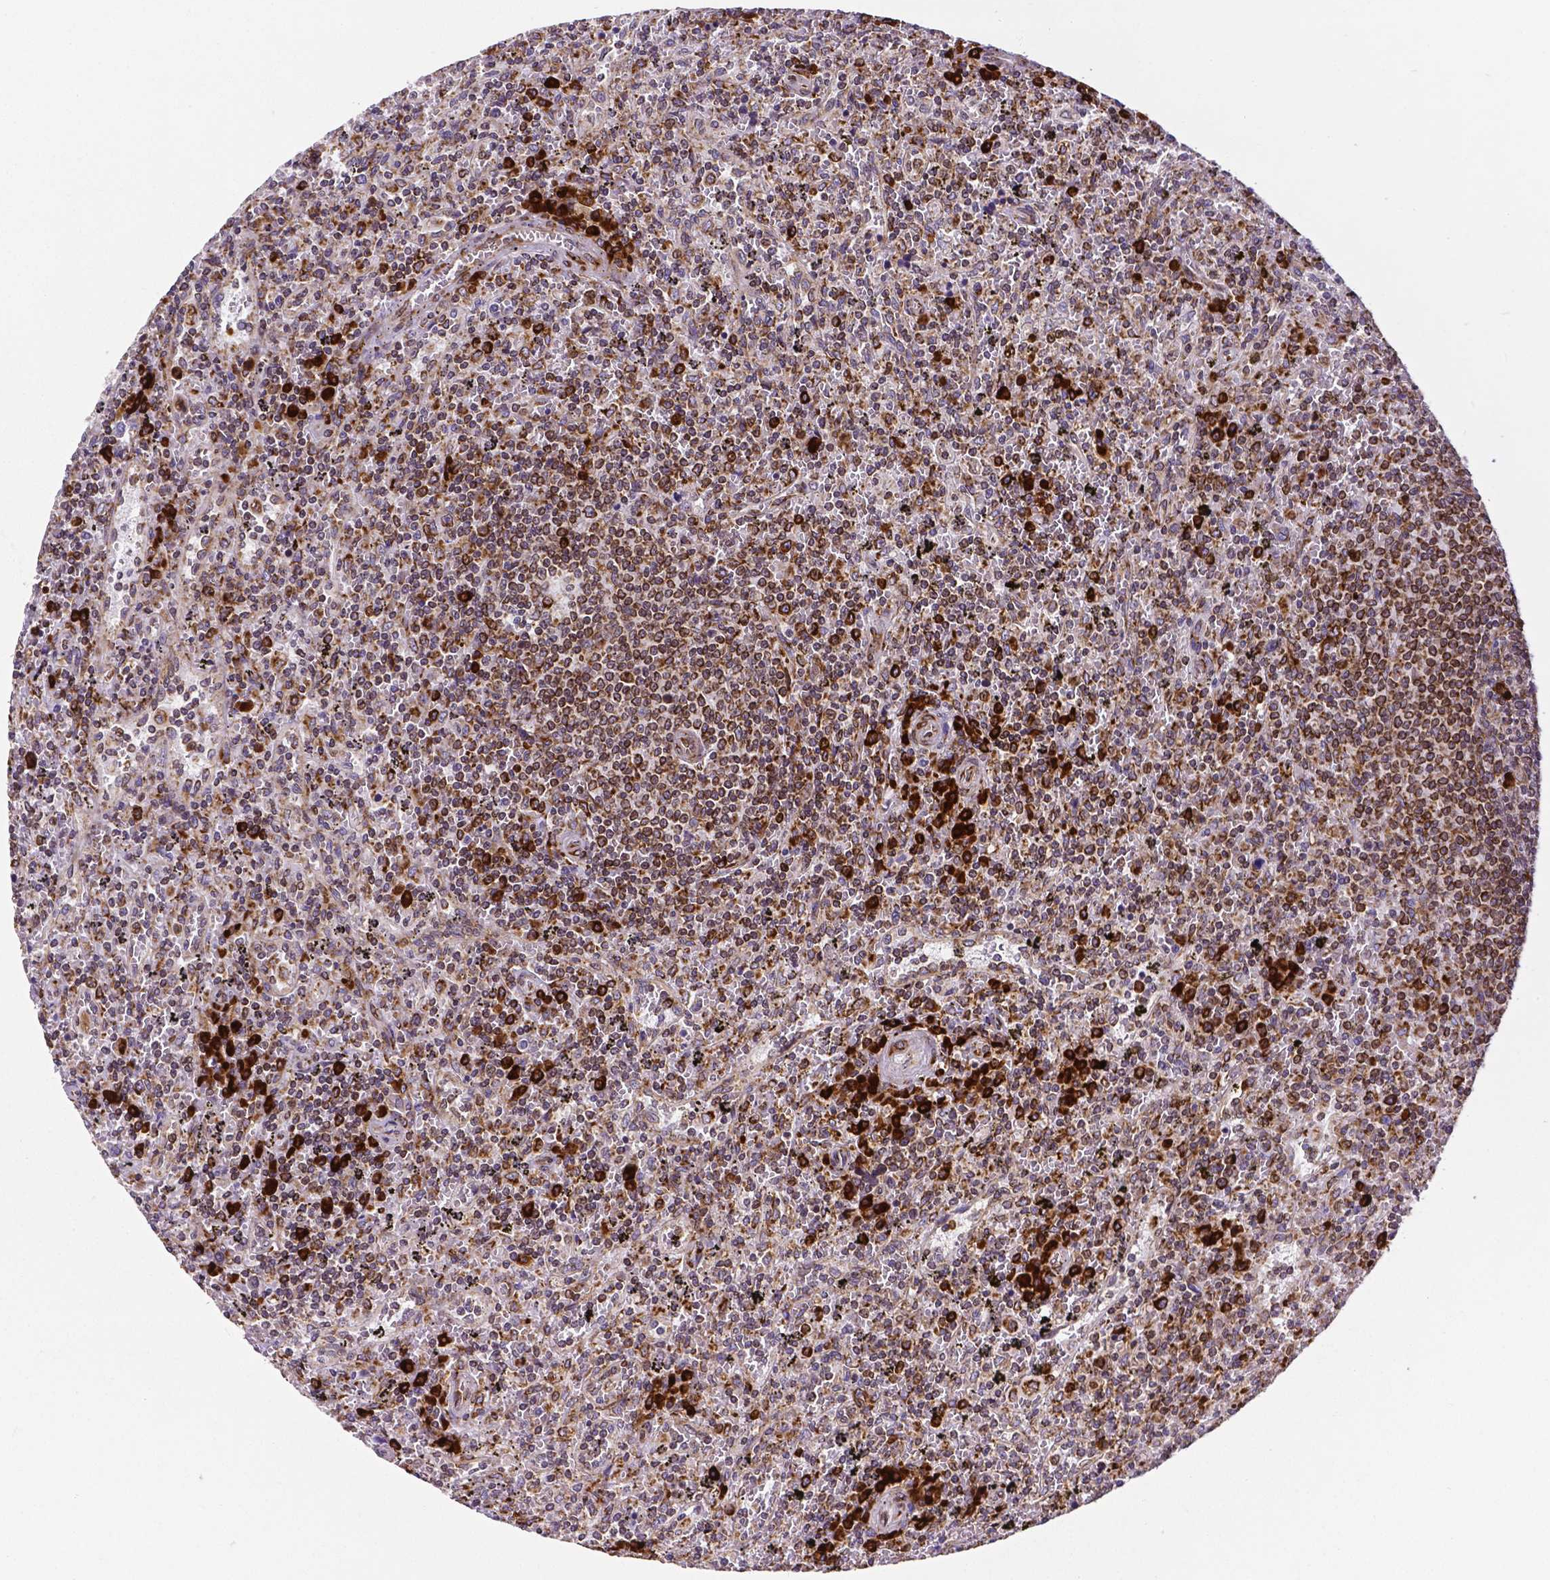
{"staining": {"intensity": "moderate", "quantity": "25%-75%", "location": "cytoplasmic/membranous"}, "tissue": "lymphoma", "cell_type": "Tumor cells", "image_type": "cancer", "snomed": [{"axis": "morphology", "description": "Malignant lymphoma, non-Hodgkin's type, Low grade"}, {"axis": "topography", "description": "Spleen"}], "caption": "This micrograph shows low-grade malignant lymphoma, non-Hodgkin's type stained with IHC to label a protein in brown. The cytoplasmic/membranous of tumor cells show moderate positivity for the protein. Nuclei are counter-stained blue.", "gene": "MTDH", "patient": {"sex": "male", "age": 62}}